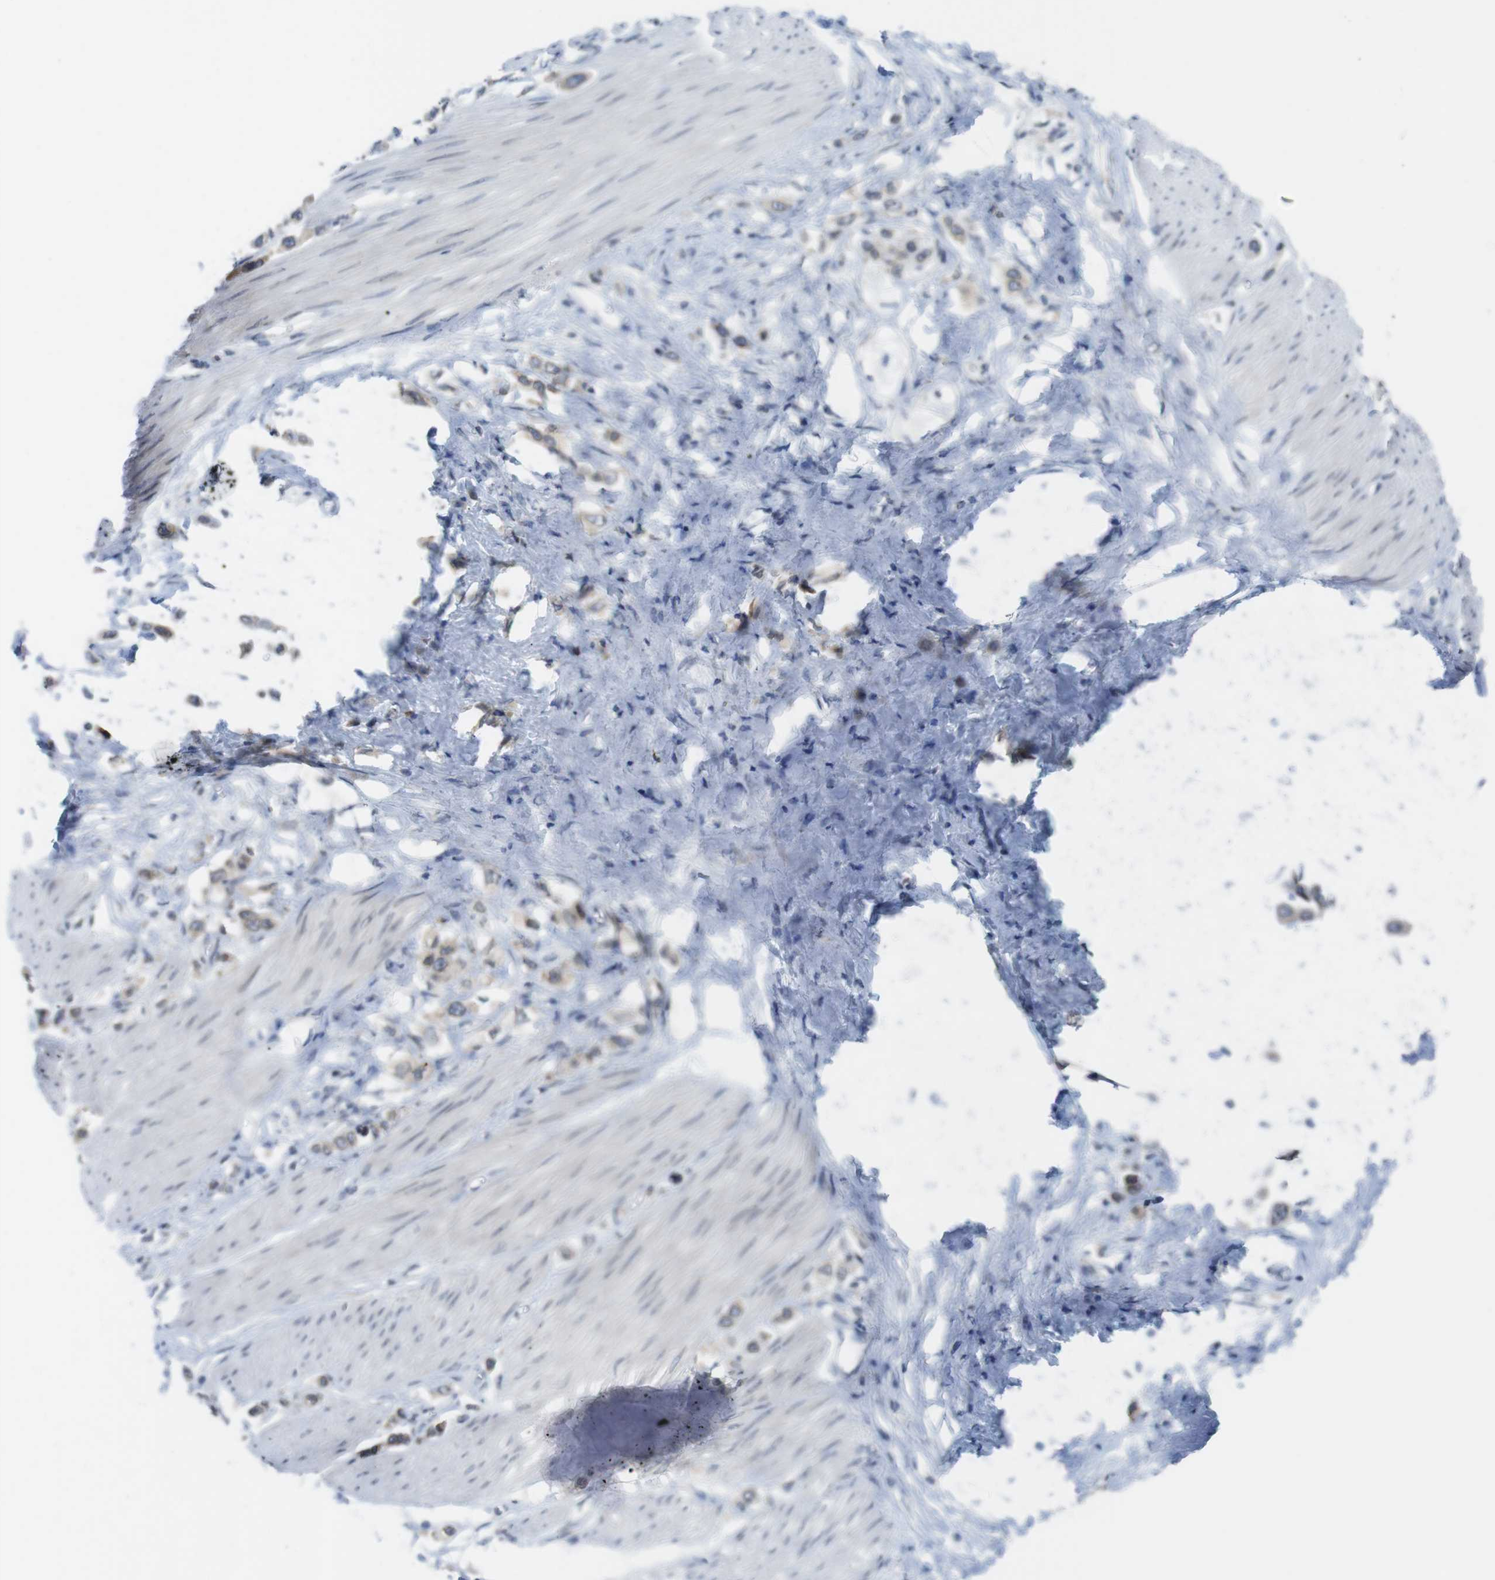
{"staining": {"intensity": "negative", "quantity": "none", "location": "none"}, "tissue": "stomach cancer", "cell_type": "Tumor cells", "image_type": "cancer", "snomed": [{"axis": "morphology", "description": "Adenocarcinoma, NOS"}, {"axis": "topography", "description": "Stomach"}], "caption": "This is an immunohistochemistry (IHC) histopathology image of human stomach adenocarcinoma. There is no staining in tumor cells.", "gene": "ERGIC3", "patient": {"sex": "female", "age": 65}}